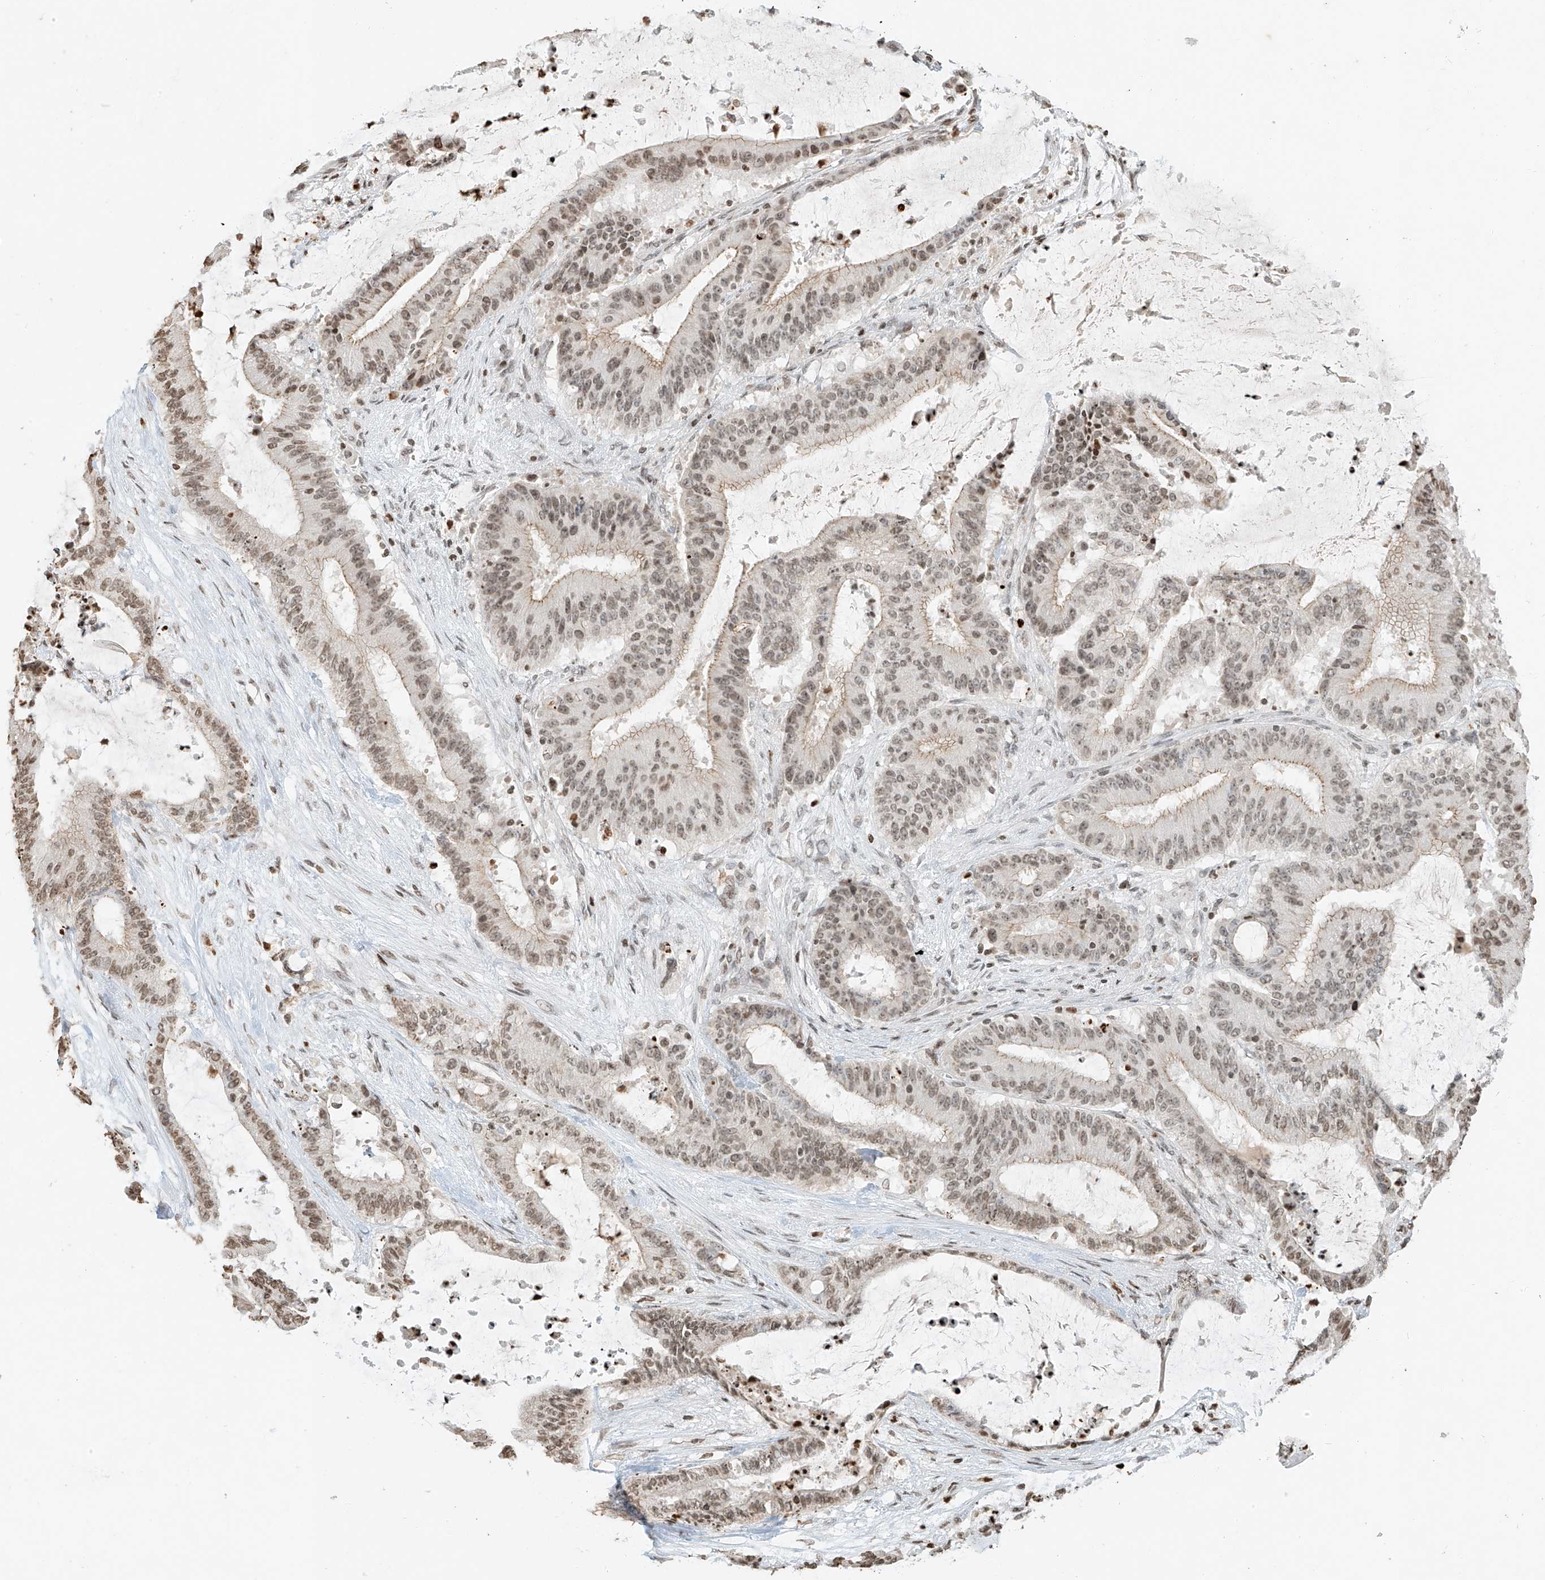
{"staining": {"intensity": "moderate", "quantity": ">75%", "location": "nuclear"}, "tissue": "liver cancer", "cell_type": "Tumor cells", "image_type": "cancer", "snomed": [{"axis": "morphology", "description": "Normal tissue, NOS"}, {"axis": "morphology", "description": "Cholangiocarcinoma"}, {"axis": "topography", "description": "Liver"}, {"axis": "topography", "description": "Peripheral nerve tissue"}], "caption": "A medium amount of moderate nuclear staining is identified in approximately >75% of tumor cells in liver cancer (cholangiocarcinoma) tissue. The protein is stained brown, and the nuclei are stained in blue (DAB (3,3'-diaminobenzidine) IHC with brightfield microscopy, high magnification).", "gene": "C17orf58", "patient": {"sex": "female", "age": 73}}